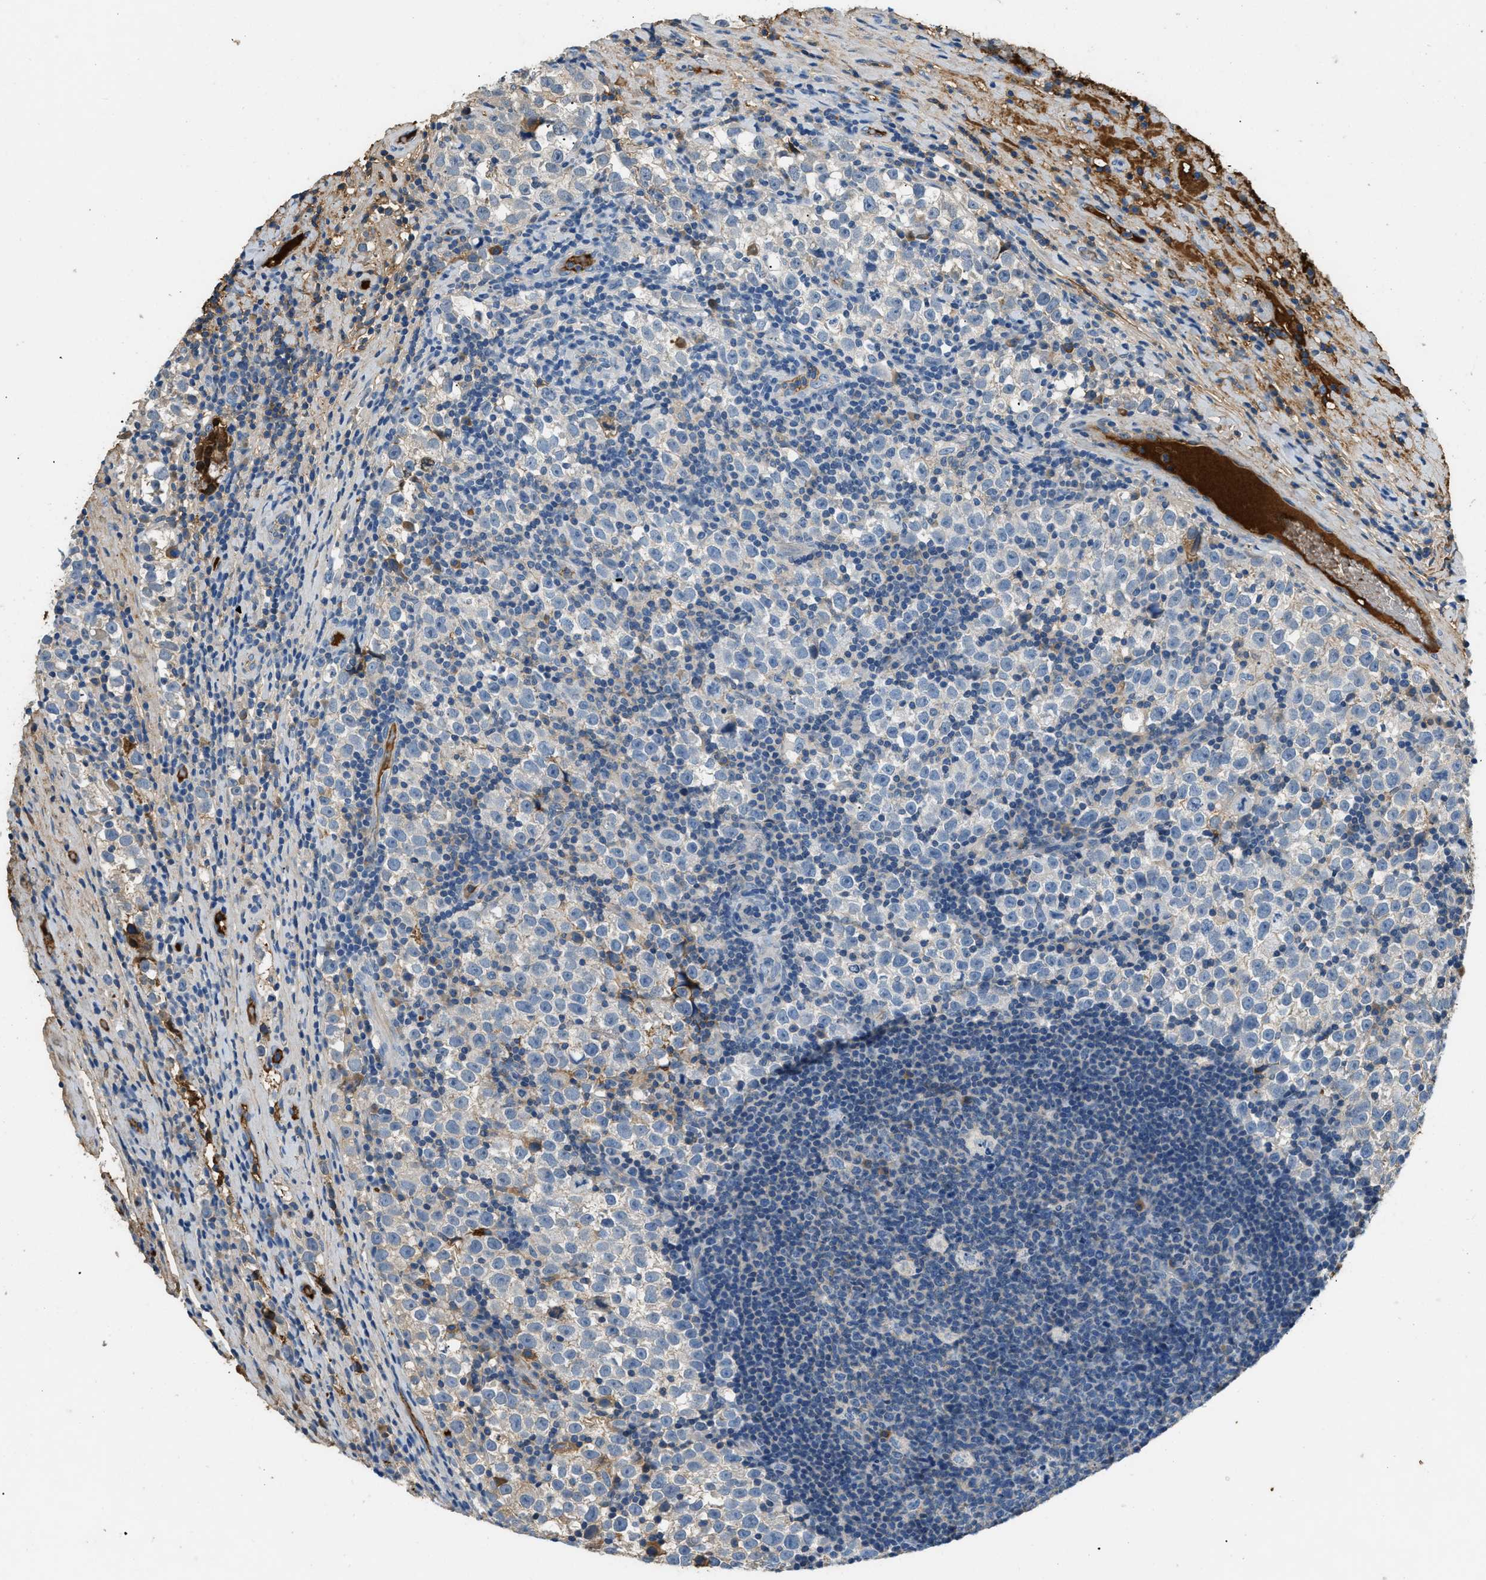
{"staining": {"intensity": "weak", "quantity": "<25%", "location": "cytoplasmic/membranous"}, "tissue": "testis cancer", "cell_type": "Tumor cells", "image_type": "cancer", "snomed": [{"axis": "morphology", "description": "Normal tissue, NOS"}, {"axis": "morphology", "description": "Seminoma, NOS"}, {"axis": "topography", "description": "Testis"}], "caption": "A high-resolution image shows immunohistochemistry (IHC) staining of seminoma (testis), which reveals no significant expression in tumor cells.", "gene": "STC1", "patient": {"sex": "male", "age": 43}}